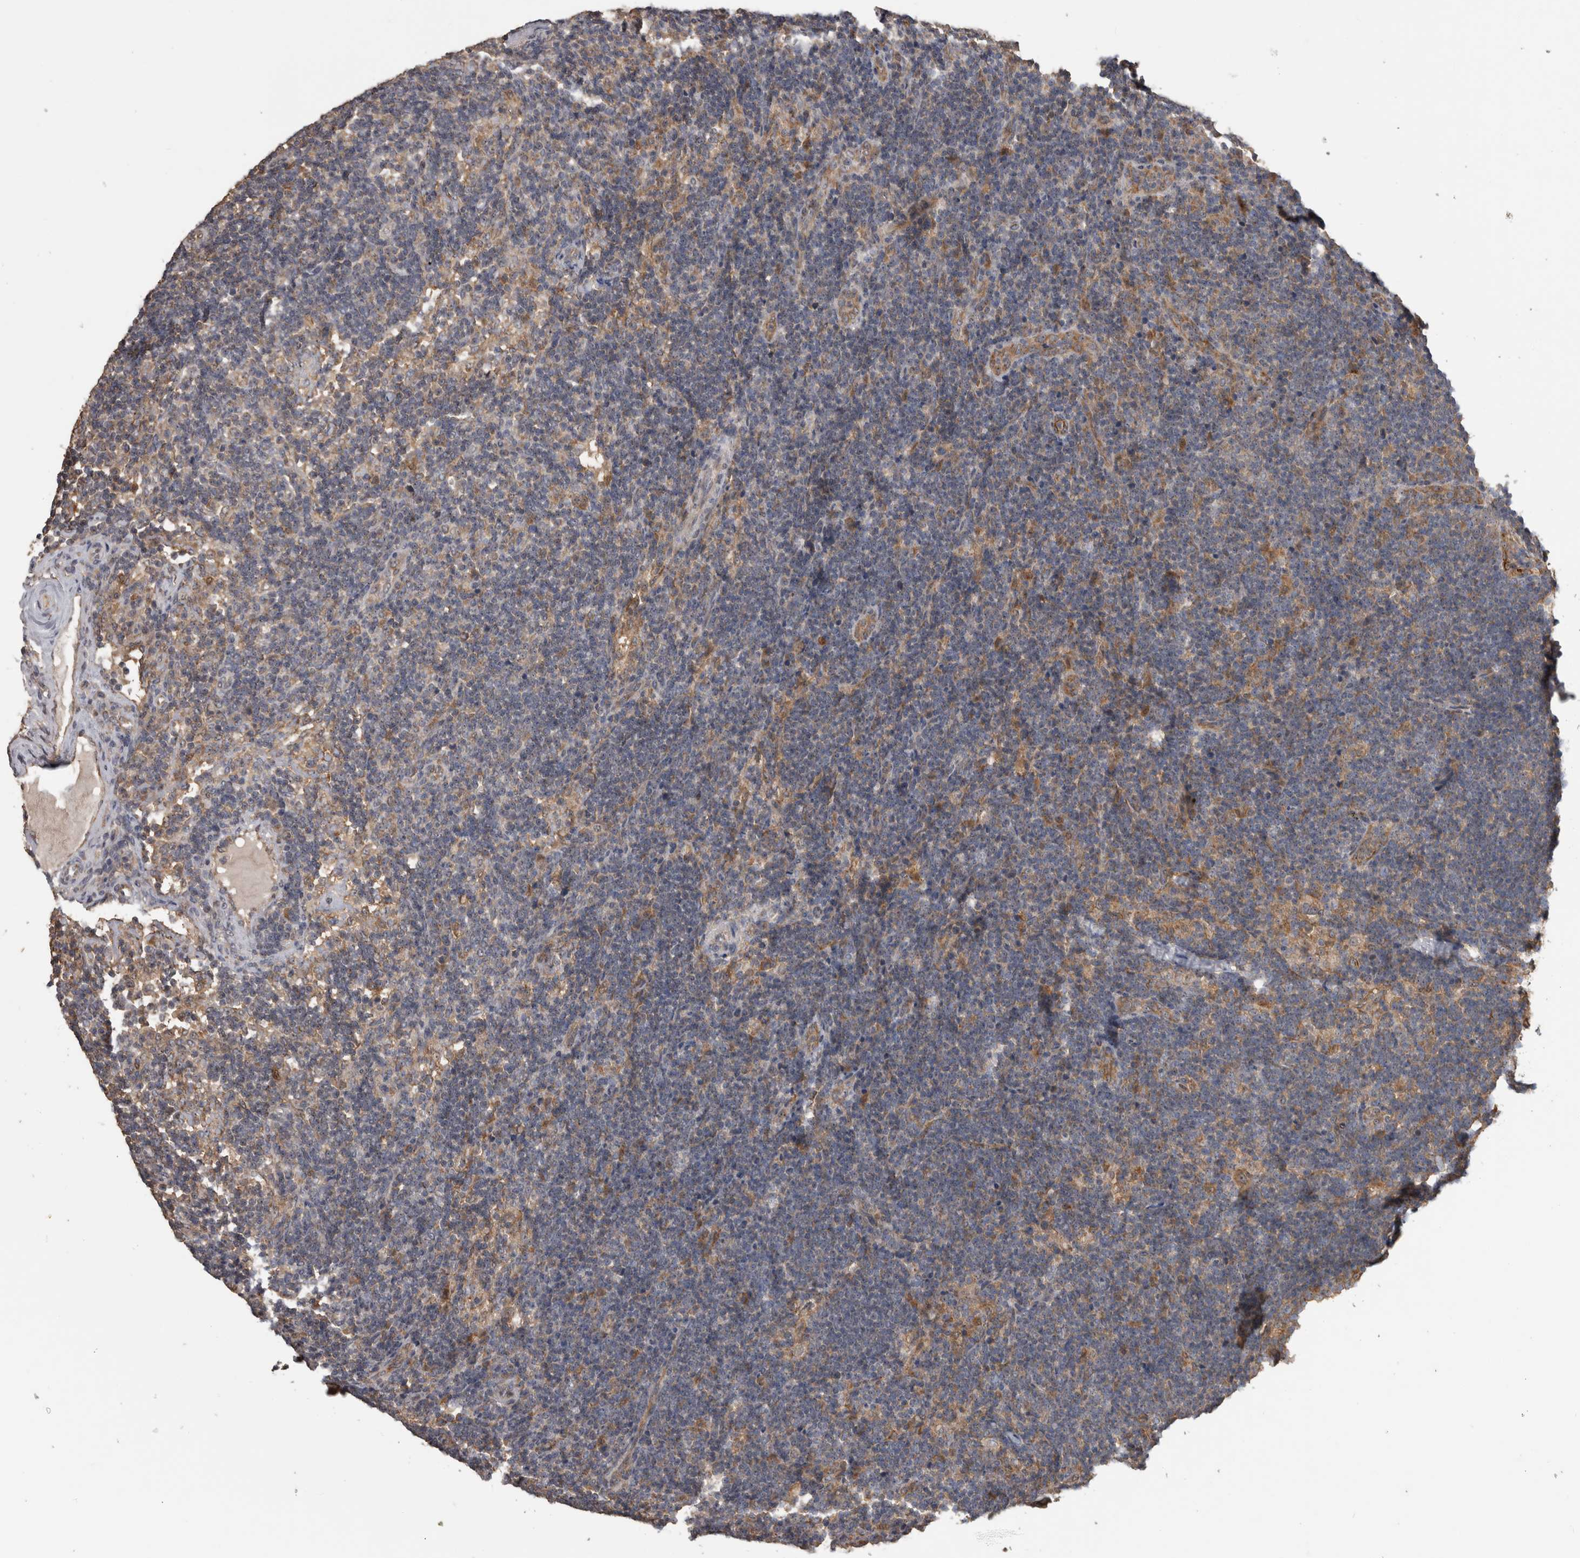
{"staining": {"intensity": "weak", "quantity": "25%-75%", "location": "cytoplasmic/membranous"}, "tissue": "lymph node", "cell_type": "Germinal center cells", "image_type": "normal", "snomed": [{"axis": "morphology", "description": "Normal tissue, NOS"}, {"axis": "topography", "description": "Lymph node"}], "caption": "Human lymph node stained for a protein (brown) displays weak cytoplasmic/membranous positive staining in approximately 25%-75% of germinal center cells.", "gene": "ATXN2", "patient": {"sex": "female", "age": 22}}